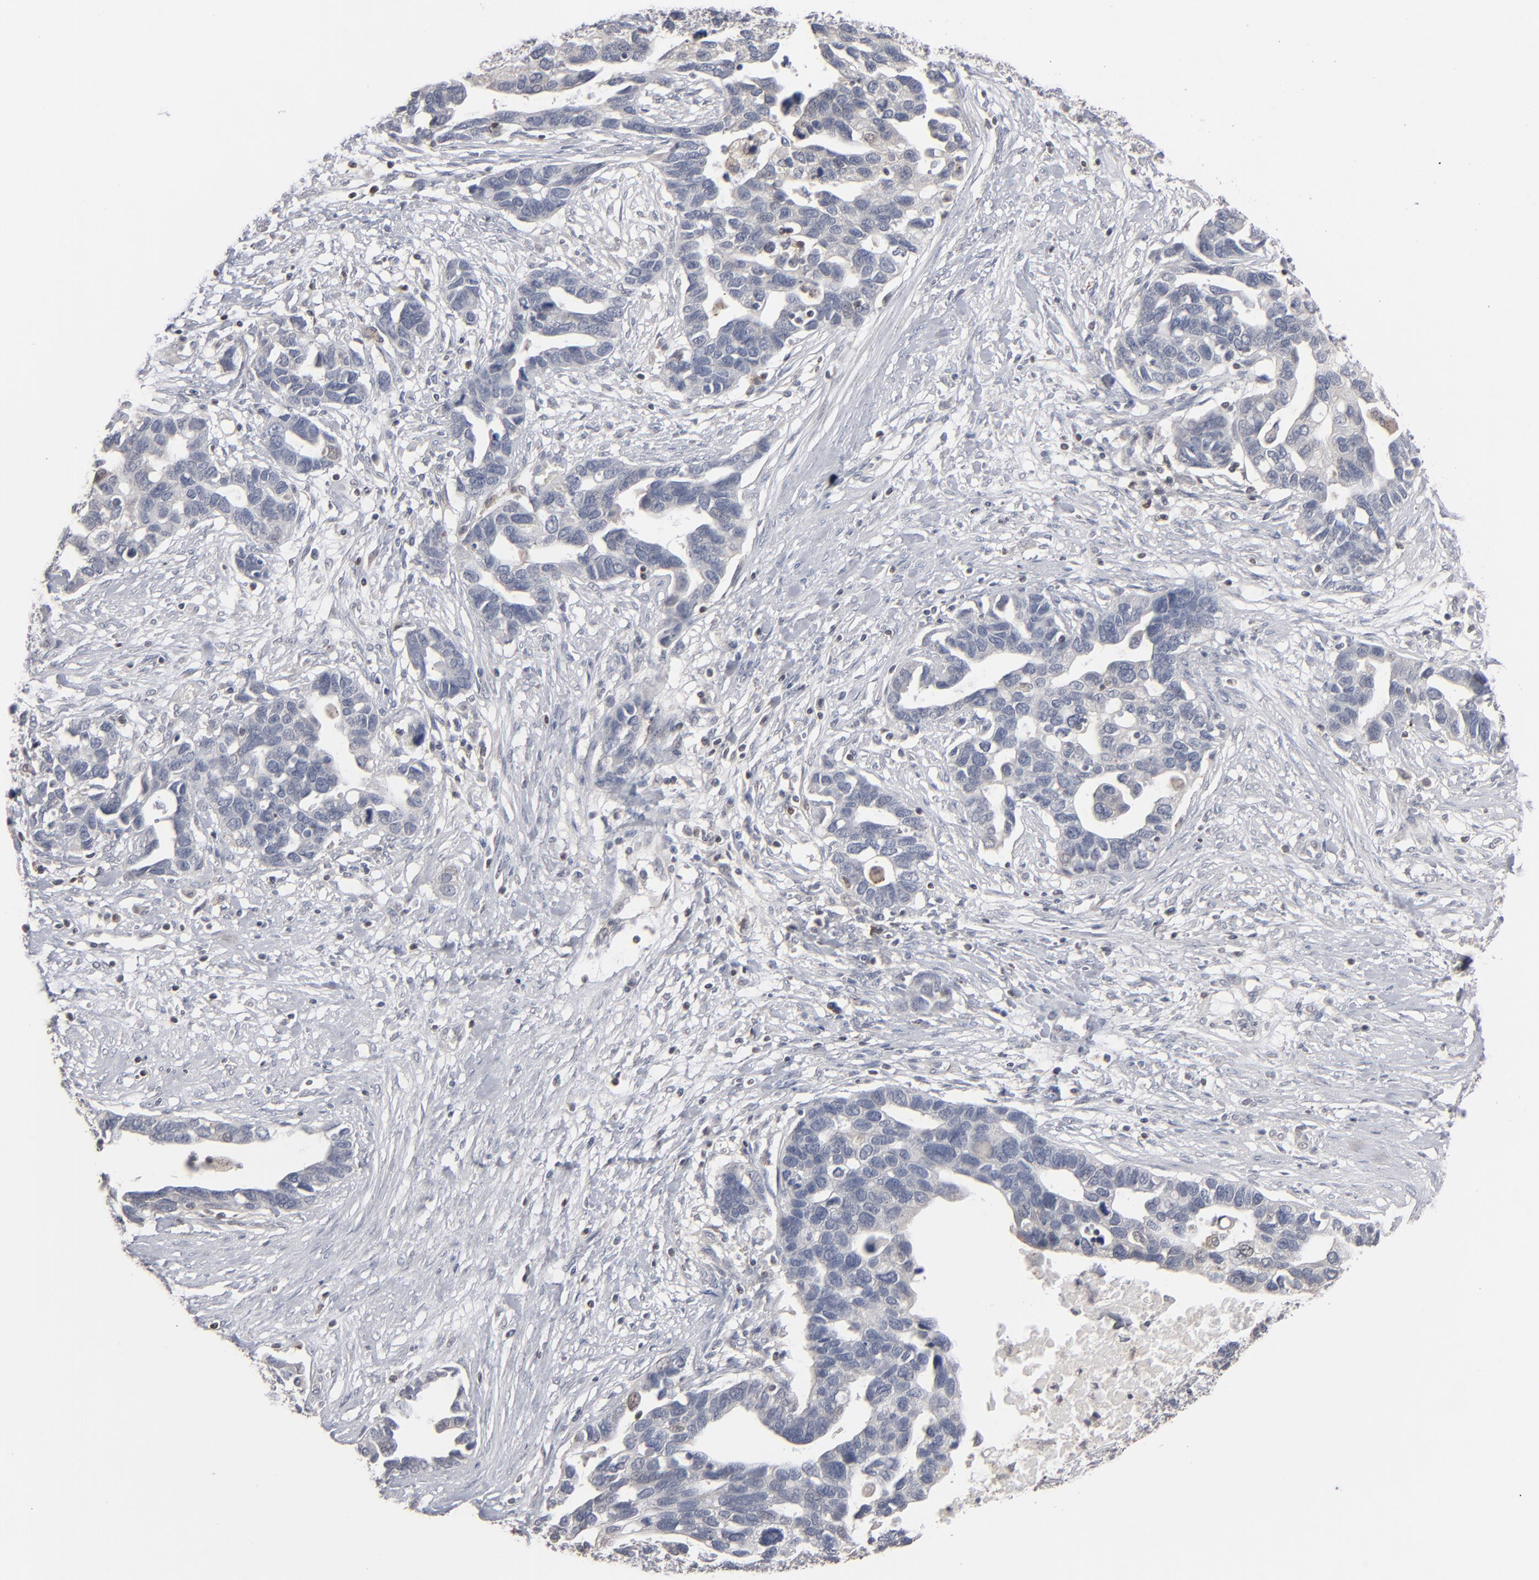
{"staining": {"intensity": "negative", "quantity": "none", "location": "none"}, "tissue": "ovarian cancer", "cell_type": "Tumor cells", "image_type": "cancer", "snomed": [{"axis": "morphology", "description": "Cystadenocarcinoma, serous, NOS"}, {"axis": "topography", "description": "Ovary"}], "caption": "Immunohistochemistry photomicrograph of neoplastic tissue: human serous cystadenocarcinoma (ovarian) stained with DAB (3,3'-diaminobenzidine) reveals no significant protein staining in tumor cells.", "gene": "STAT4", "patient": {"sex": "female", "age": 54}}